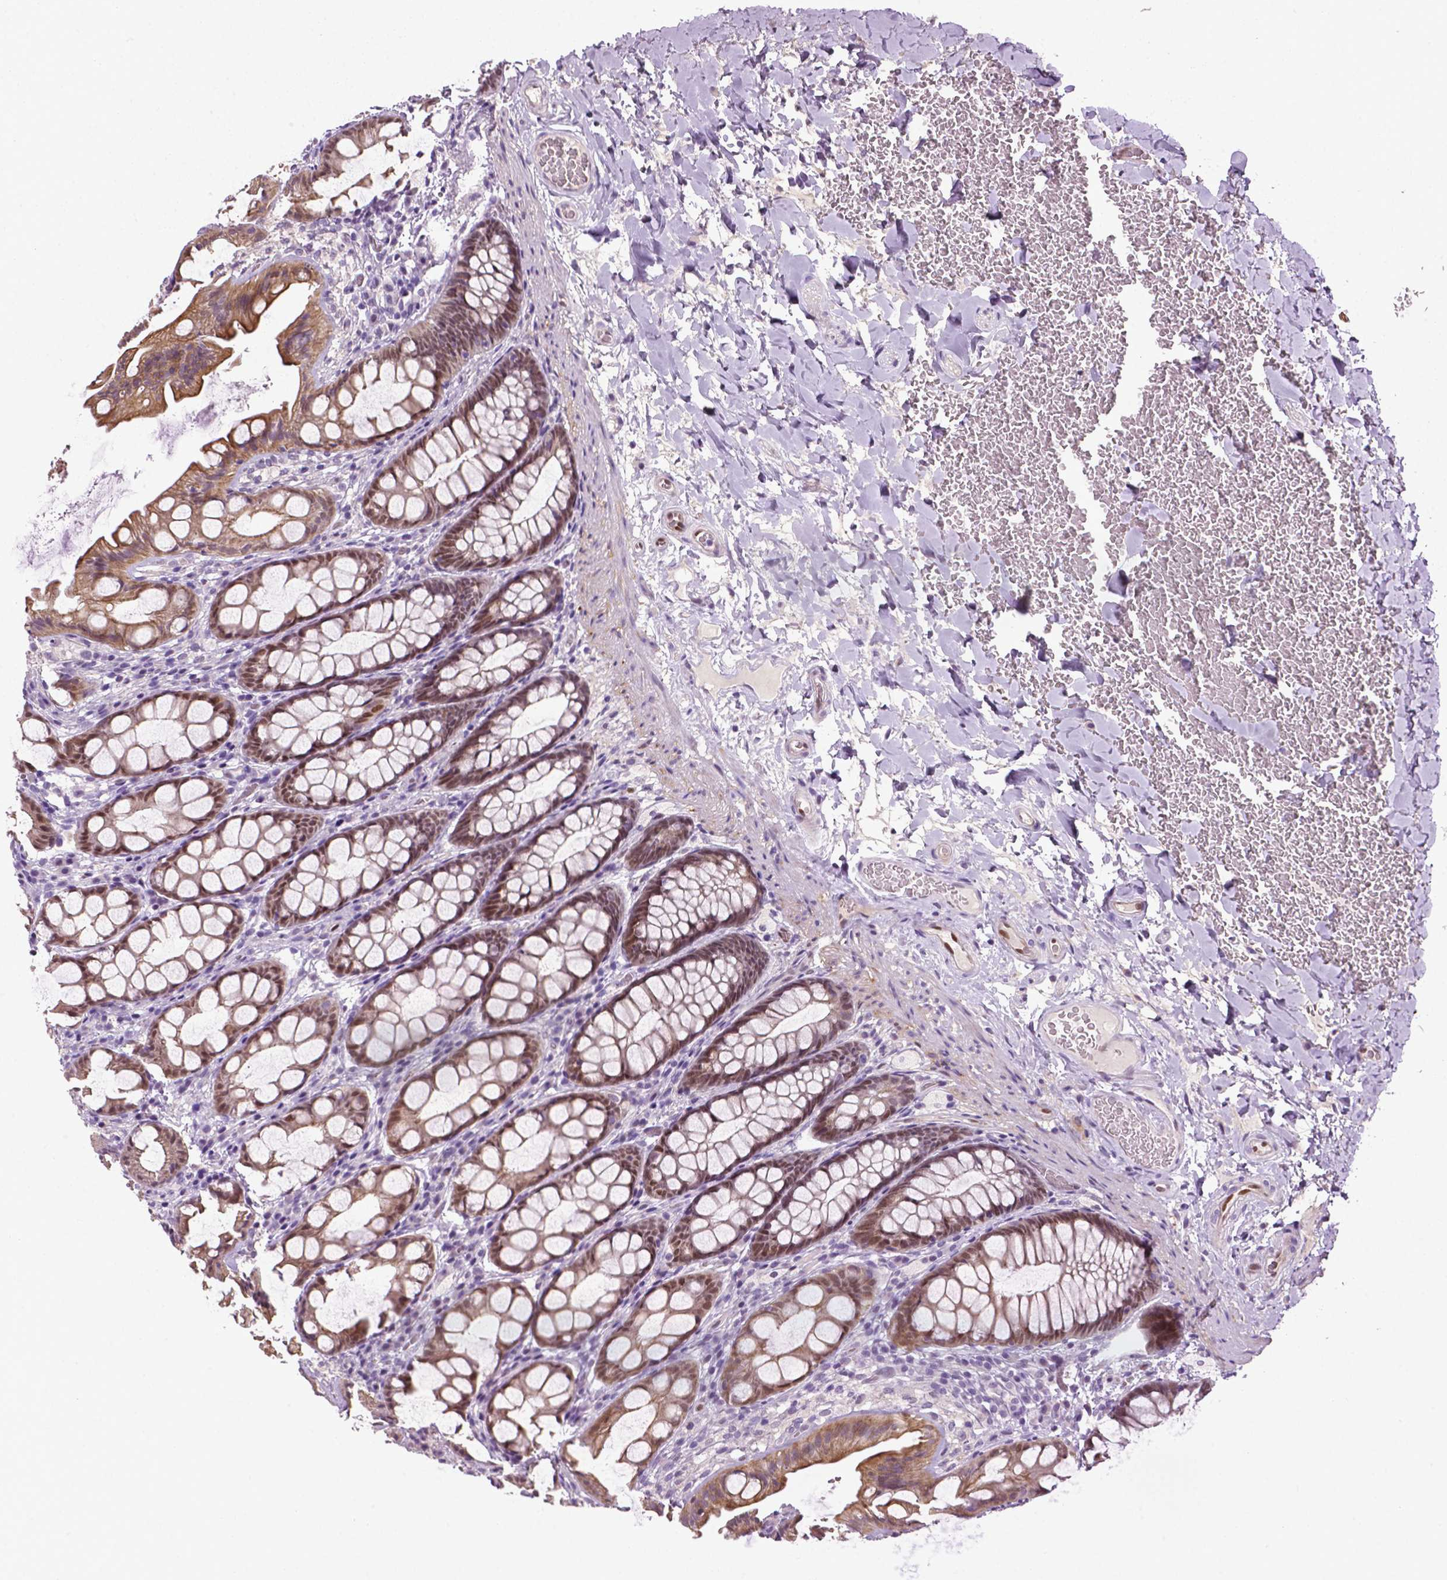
{"staining": {"intensity": "moderate", "quantity": "<25%", "location": "nuclear"}, "tissue": "colon", "cell_type": "Endothelial cells", "image_type": "normal", "snomed": [{"axis": "morphology", "description": "Normal tissue, NOS"}, {"axis": "topography", "description": "Colon"}], "caption": "Moderate nuclear protein expression is present in about <25% of endothelial cells in colon. Ihc stains the protein in brown and the nuclei are stained blue.", "gene": "PTGER3", "patient": {"sex": "male", "age": 47}}